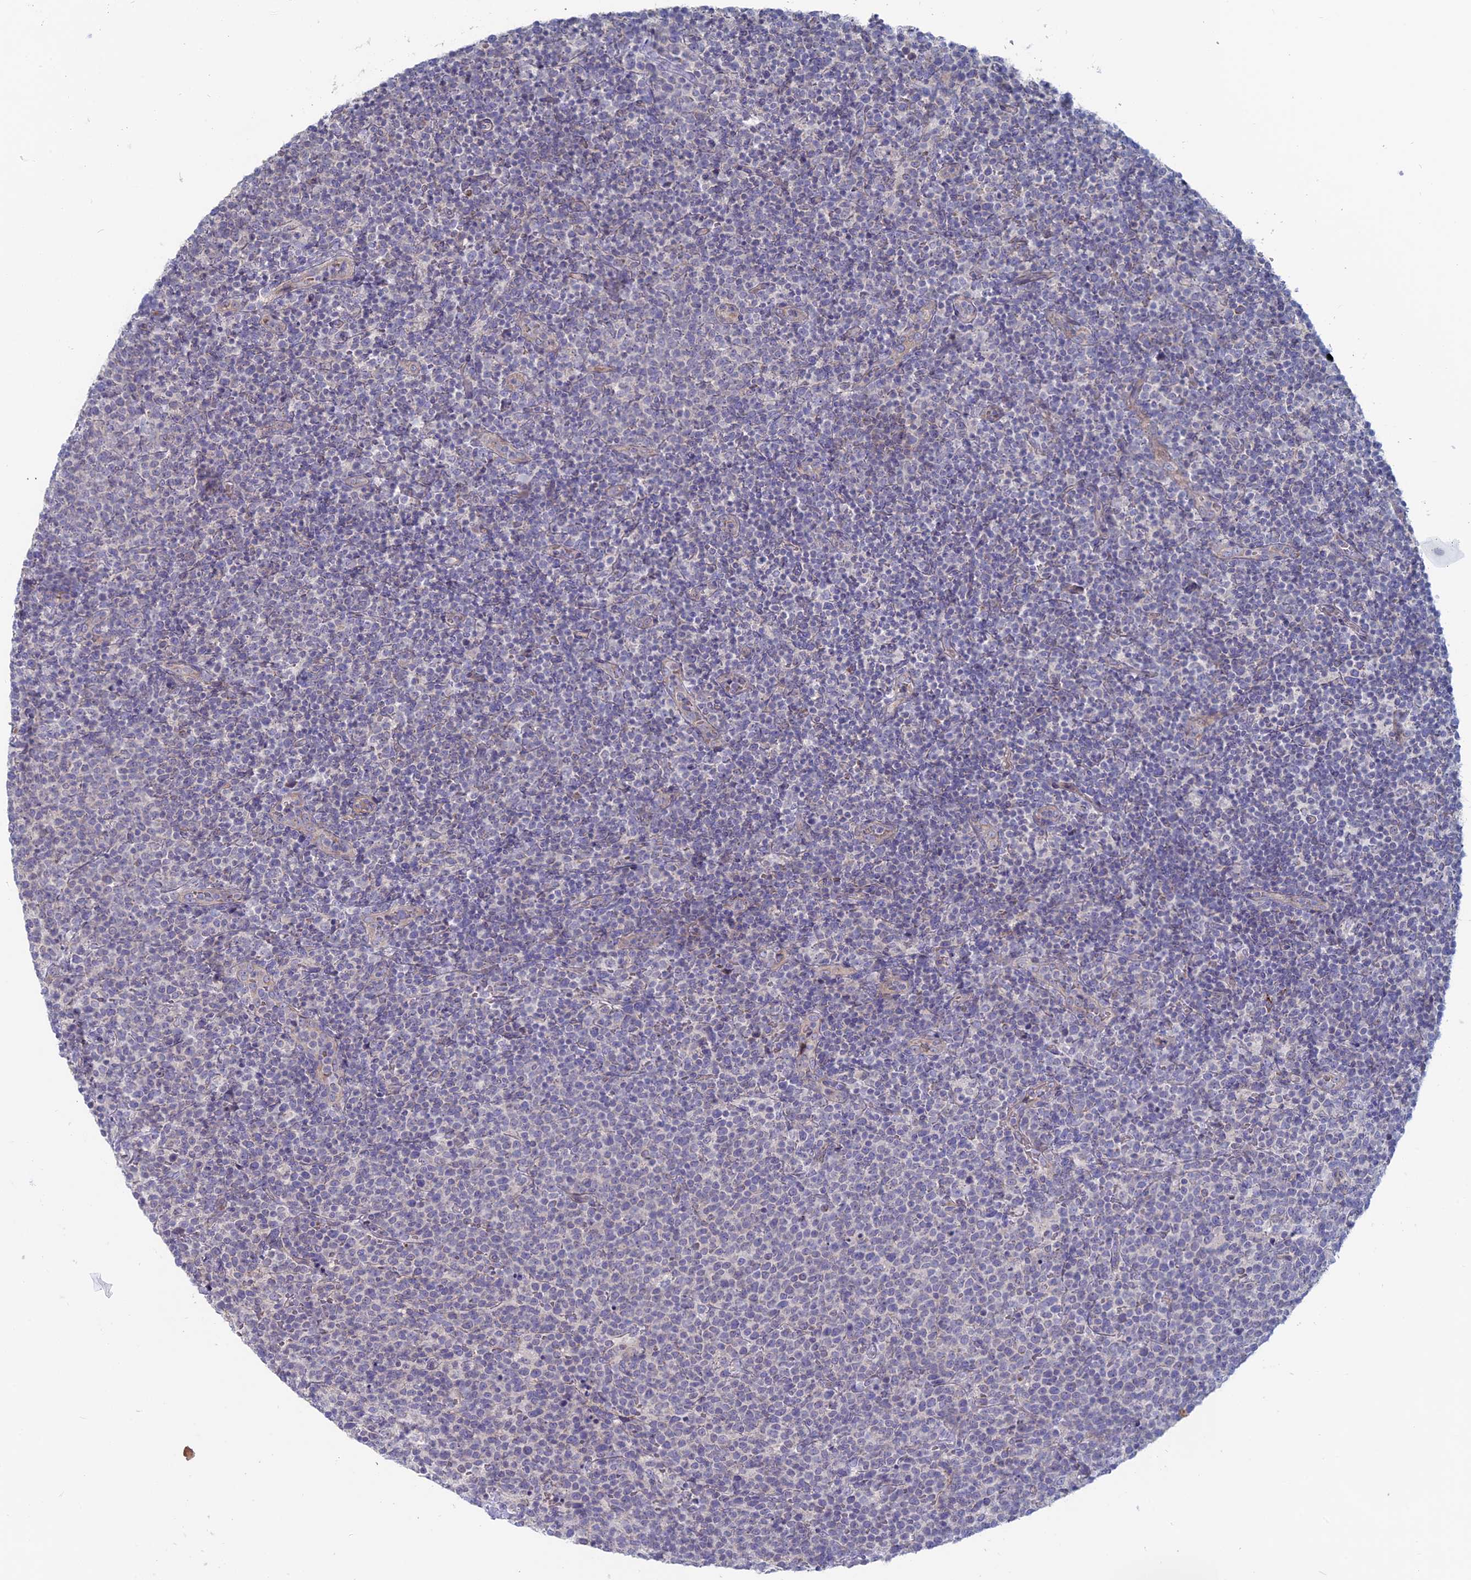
{"staining": {"intensity": "negative", "quantity": "none", "location": "none"}, "tissue": "lymphoma", "cell_type": "Tumor cells", "image_type": "cancer", "snomed": [{"axis": "morphology", "description": "Malignant lymphoma, non-Hodgkin's type, High grade"}, {"axis": "topography", "description": "Lymph node"}], "caption": "The IHC histopathology image has no significant expression in tumor cells of lymphoma tissue.", "gene": "TBC1D30", "patient": {"sex": "male", "age": 61}}